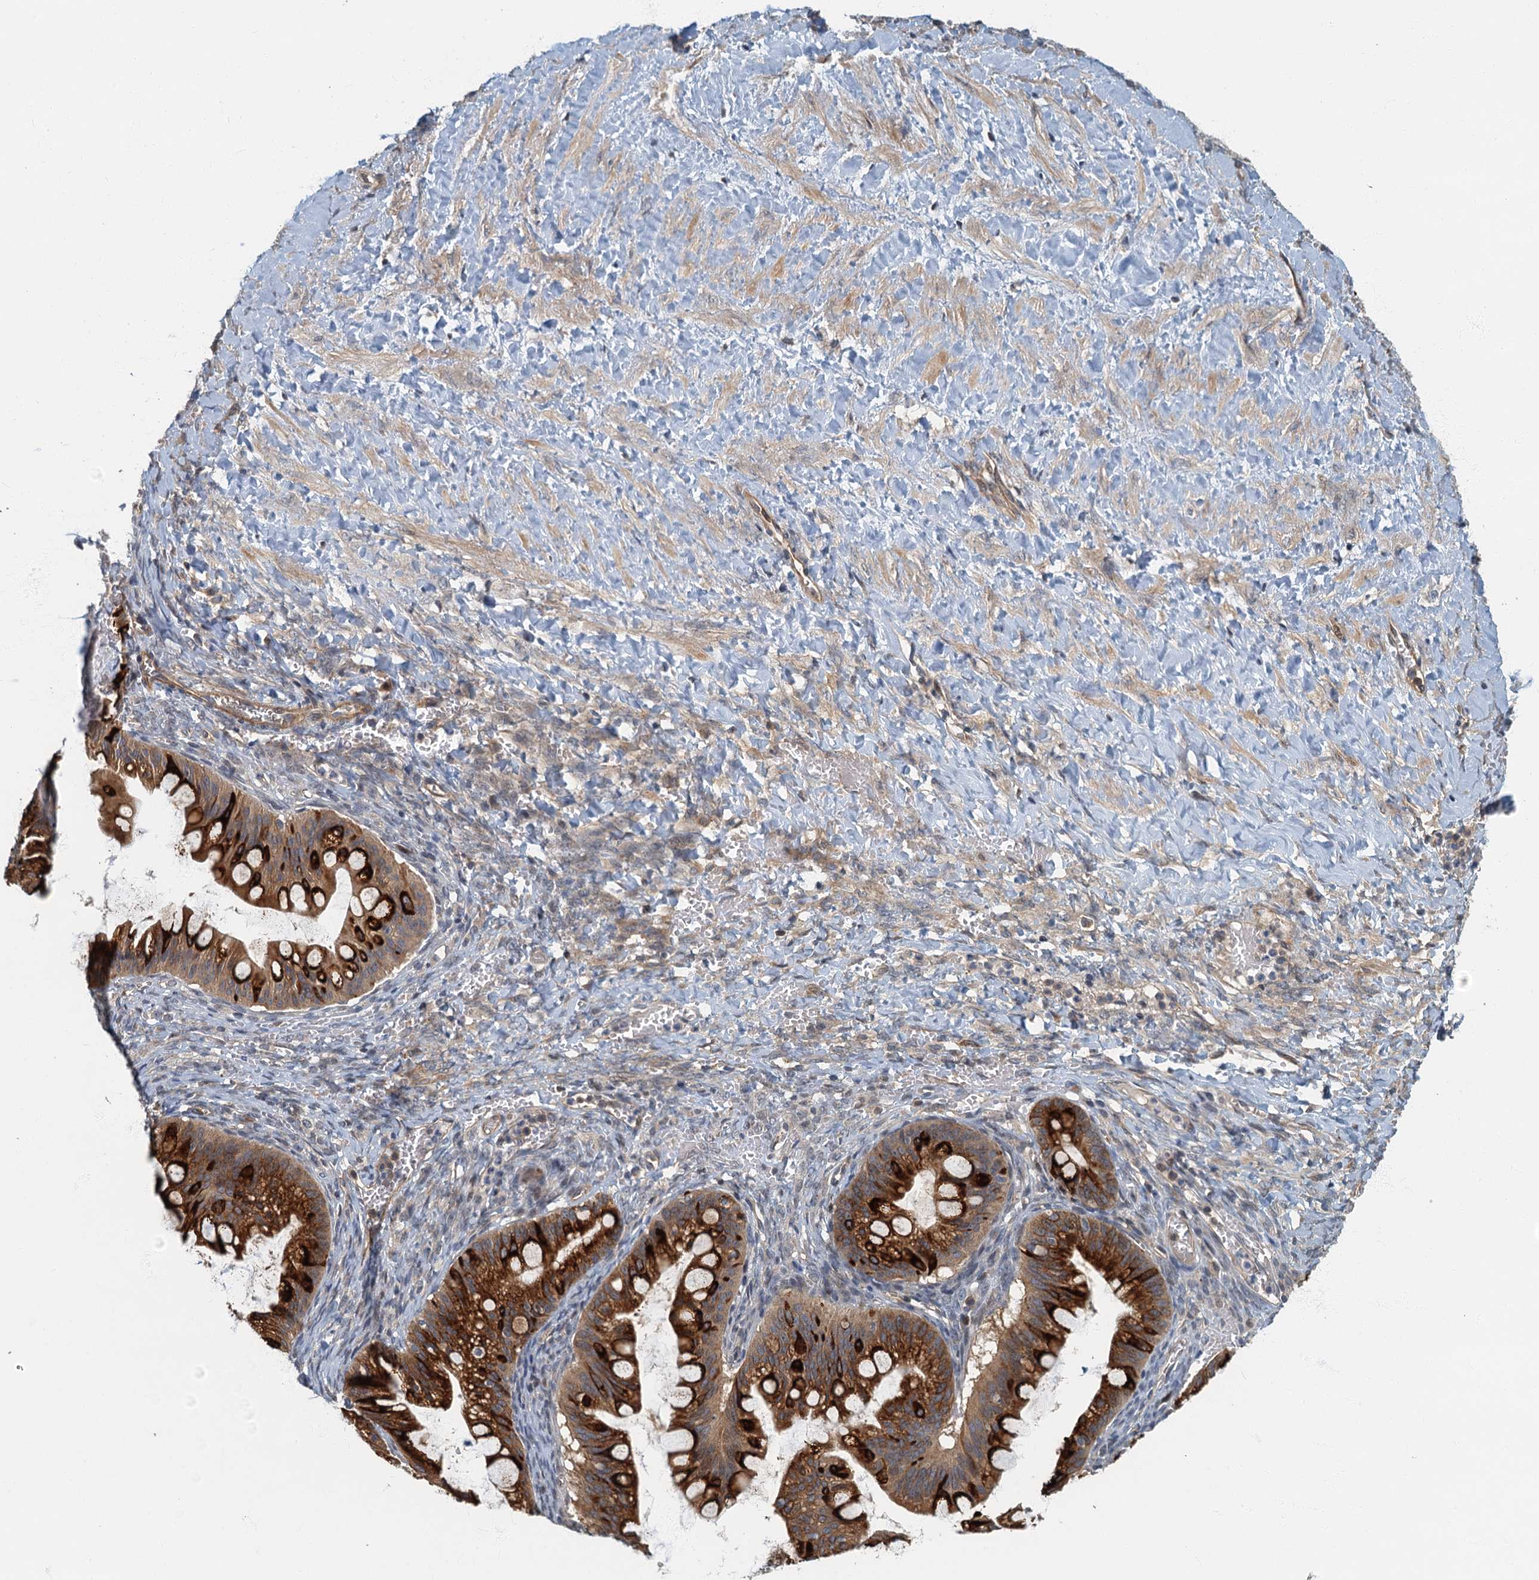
{"staining": {"intensity": "moderate", "quantity": ">75%", "location": "cytoplasmic/membranous"}, "tissue": "ovarian cancer", "cell_type": "Tumor cells", "image_type": "cancer", "snomed": [{"axis": "morphology", "description": "Cystadenocarcinoma, mucinous, NOS"}, {"axis": "topography", "description": "Ovary"}], "caption": "Mucinous cystadenocarcinoma (ovarian) stained for a protein (brown) shows moderate cytoplasmic/membranous positive positivity in approximately >75% of tumor cells.", "gene": "CKAP2L", "patient": {"sex": "female", "age": 73}}